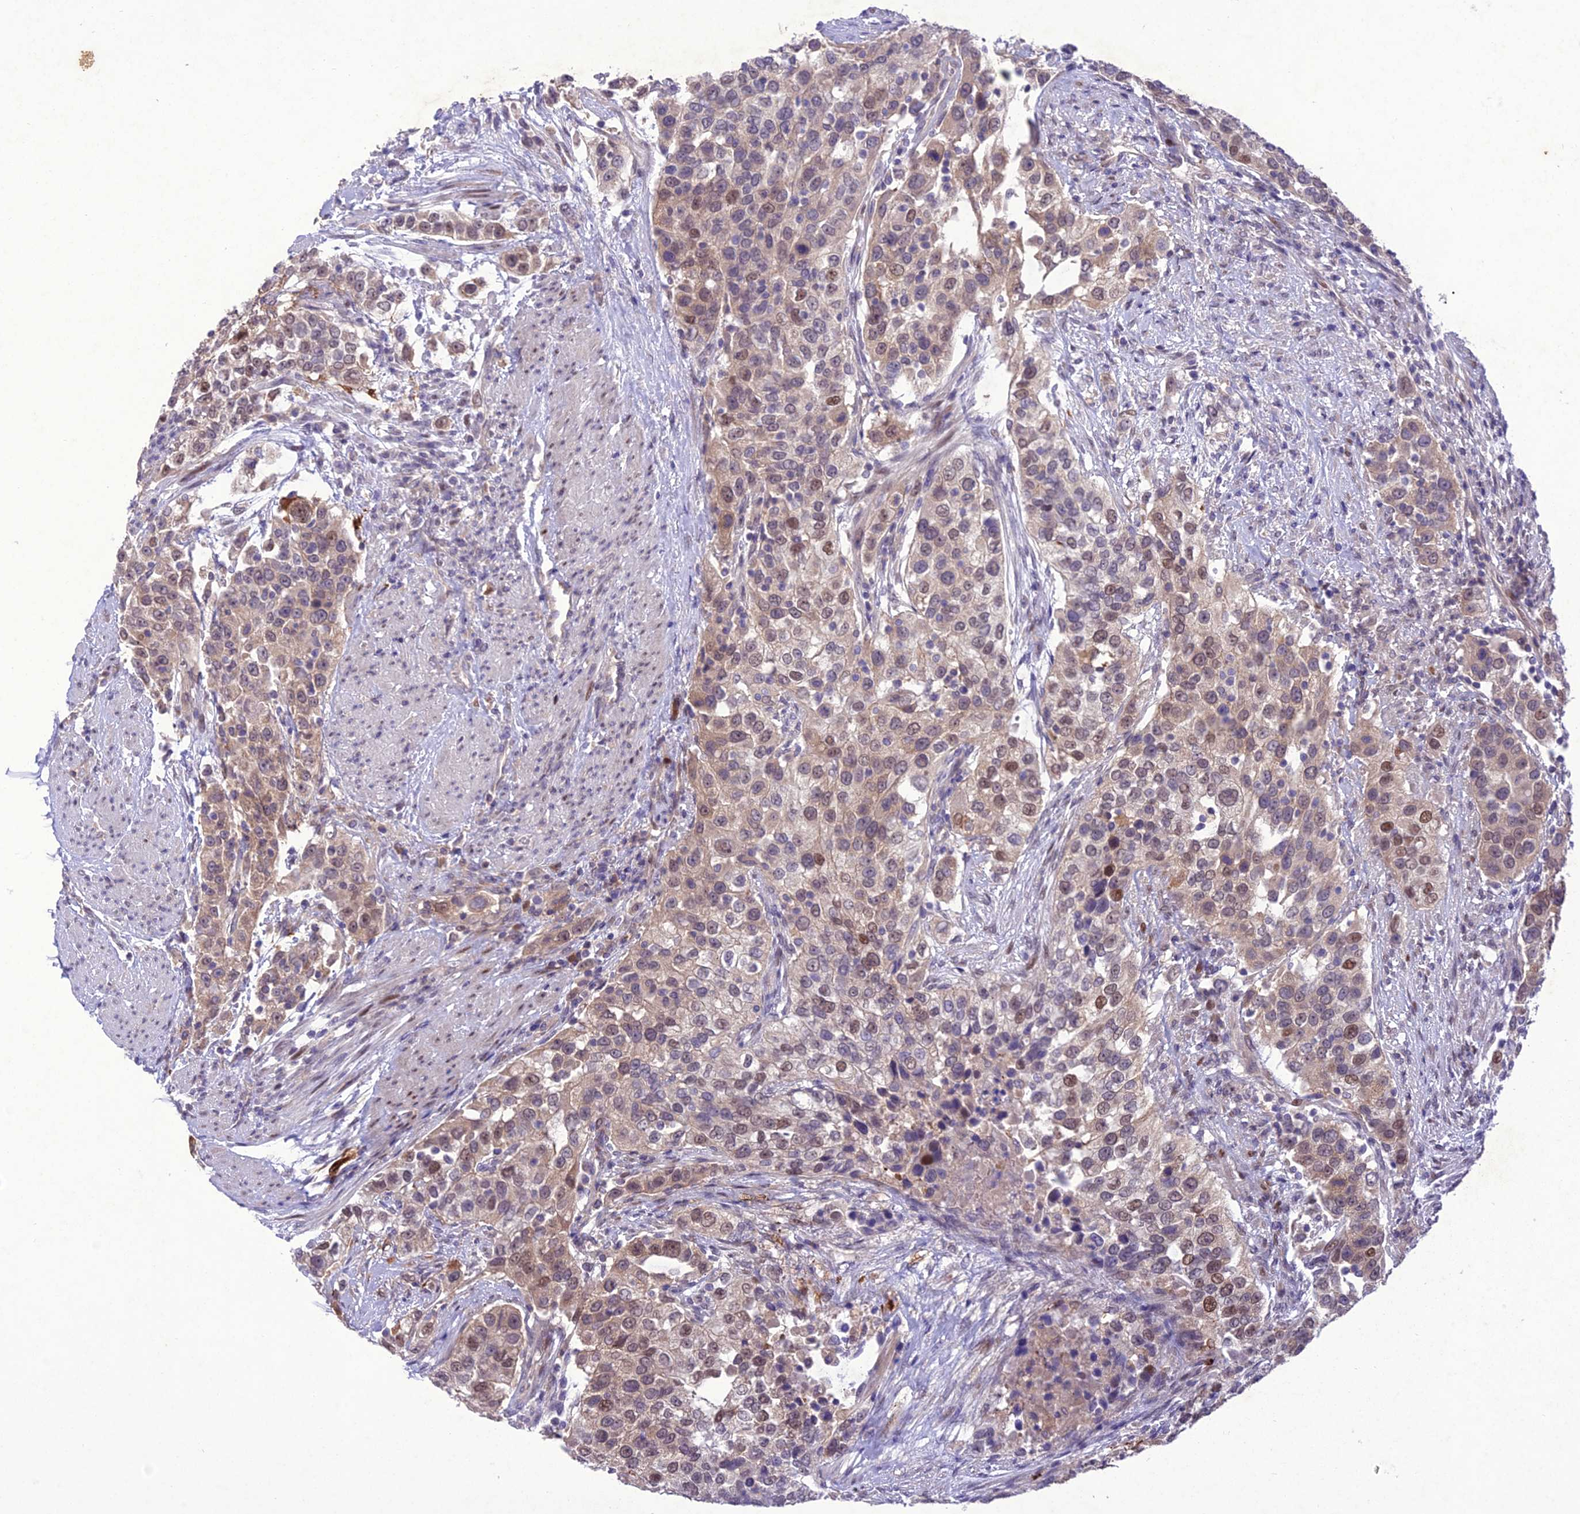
{"staining": {"intensity": "moderate", "quantity": ">75%", "location": "cytoplasmic/membranous,nuclear"}, "tissue": "urothelial cancer", "cell_type": "Tumor cells", "image_type": "cancer", "snomed": [{"axis": "morphology", "description": "Urothelial carcinoma, High grade"}, {"axis": "topography", "description": "Urinary bladder"}], "caption": "Moderate cytoplasmic/membranous and nuclear expression is identified in about >75% of tumor cells in high-grade urothelial carcinoma.", "gene": "ANKRD52", "patient": {"sex": "female", "age": 80}}